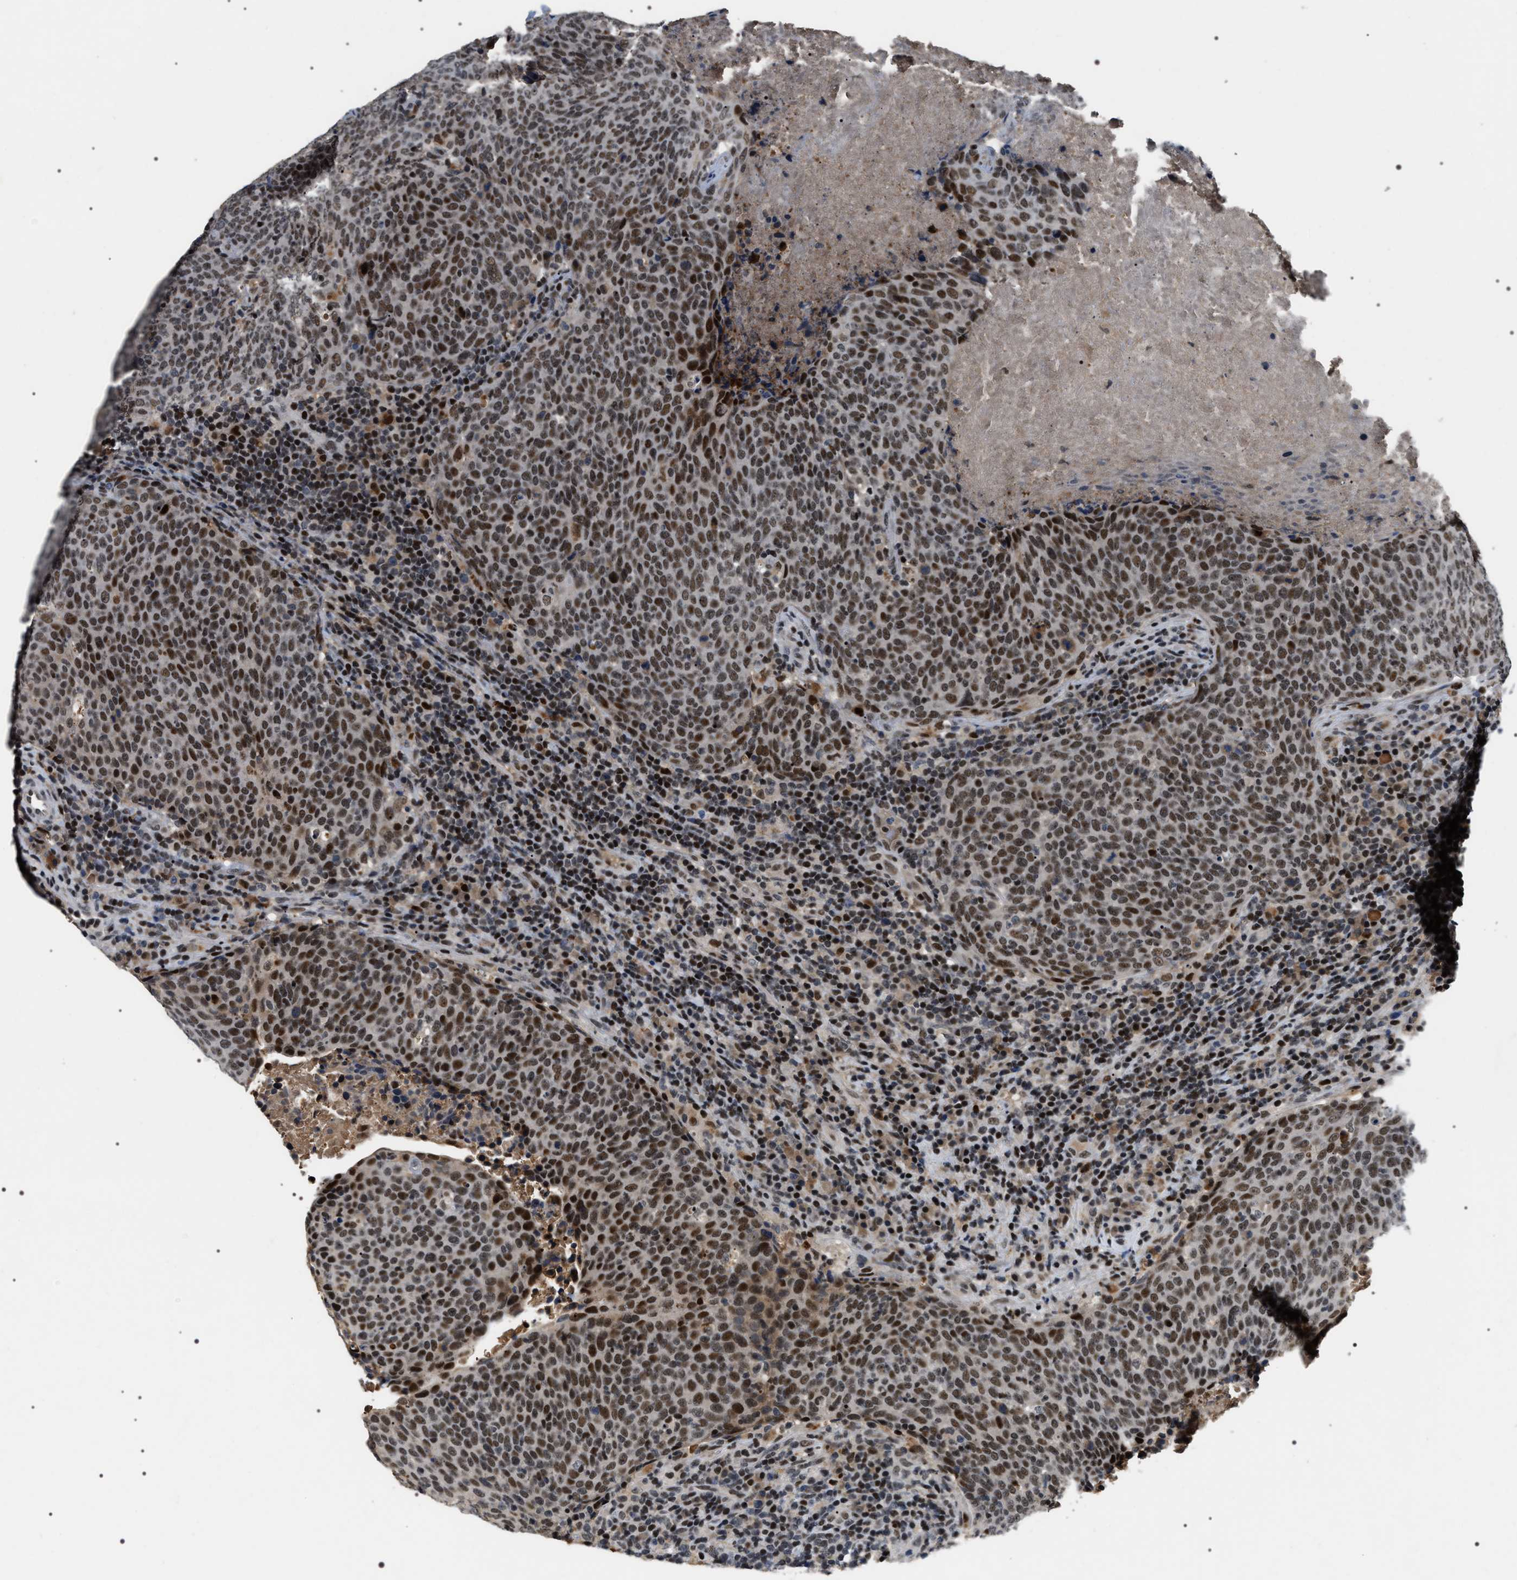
{"staining": {"intensity": "moderate", "quantity": ">75%", "location": "nuclear"}, "tissue": "head and neck cancer", "cell_type": "Tumor cells", "image_type": "cancer", "snomed": [{"axis": "morphology", "description": "Squamous cell carcinoma, NOS"}, {"axis": "morphology", "description": "Squamous cell carcinoma, metastatic, NOS"}, {"axis": "topography", "description": "Lymph node"}, {"axis": "topography", "description": "Head-Neck"}], "caption": "Moderate nuclear staining is identified in approximately >75% of tumor cells in head and neck squamous cell carcinoma. (Stains: DAB (3,3'-diaminobenzidine) in brown, nuclei in blue, Microscopy: brightfield microscopy at high magnification).", "gene": "C7orf25", "patient": {"sex": "male", "age": 62}}